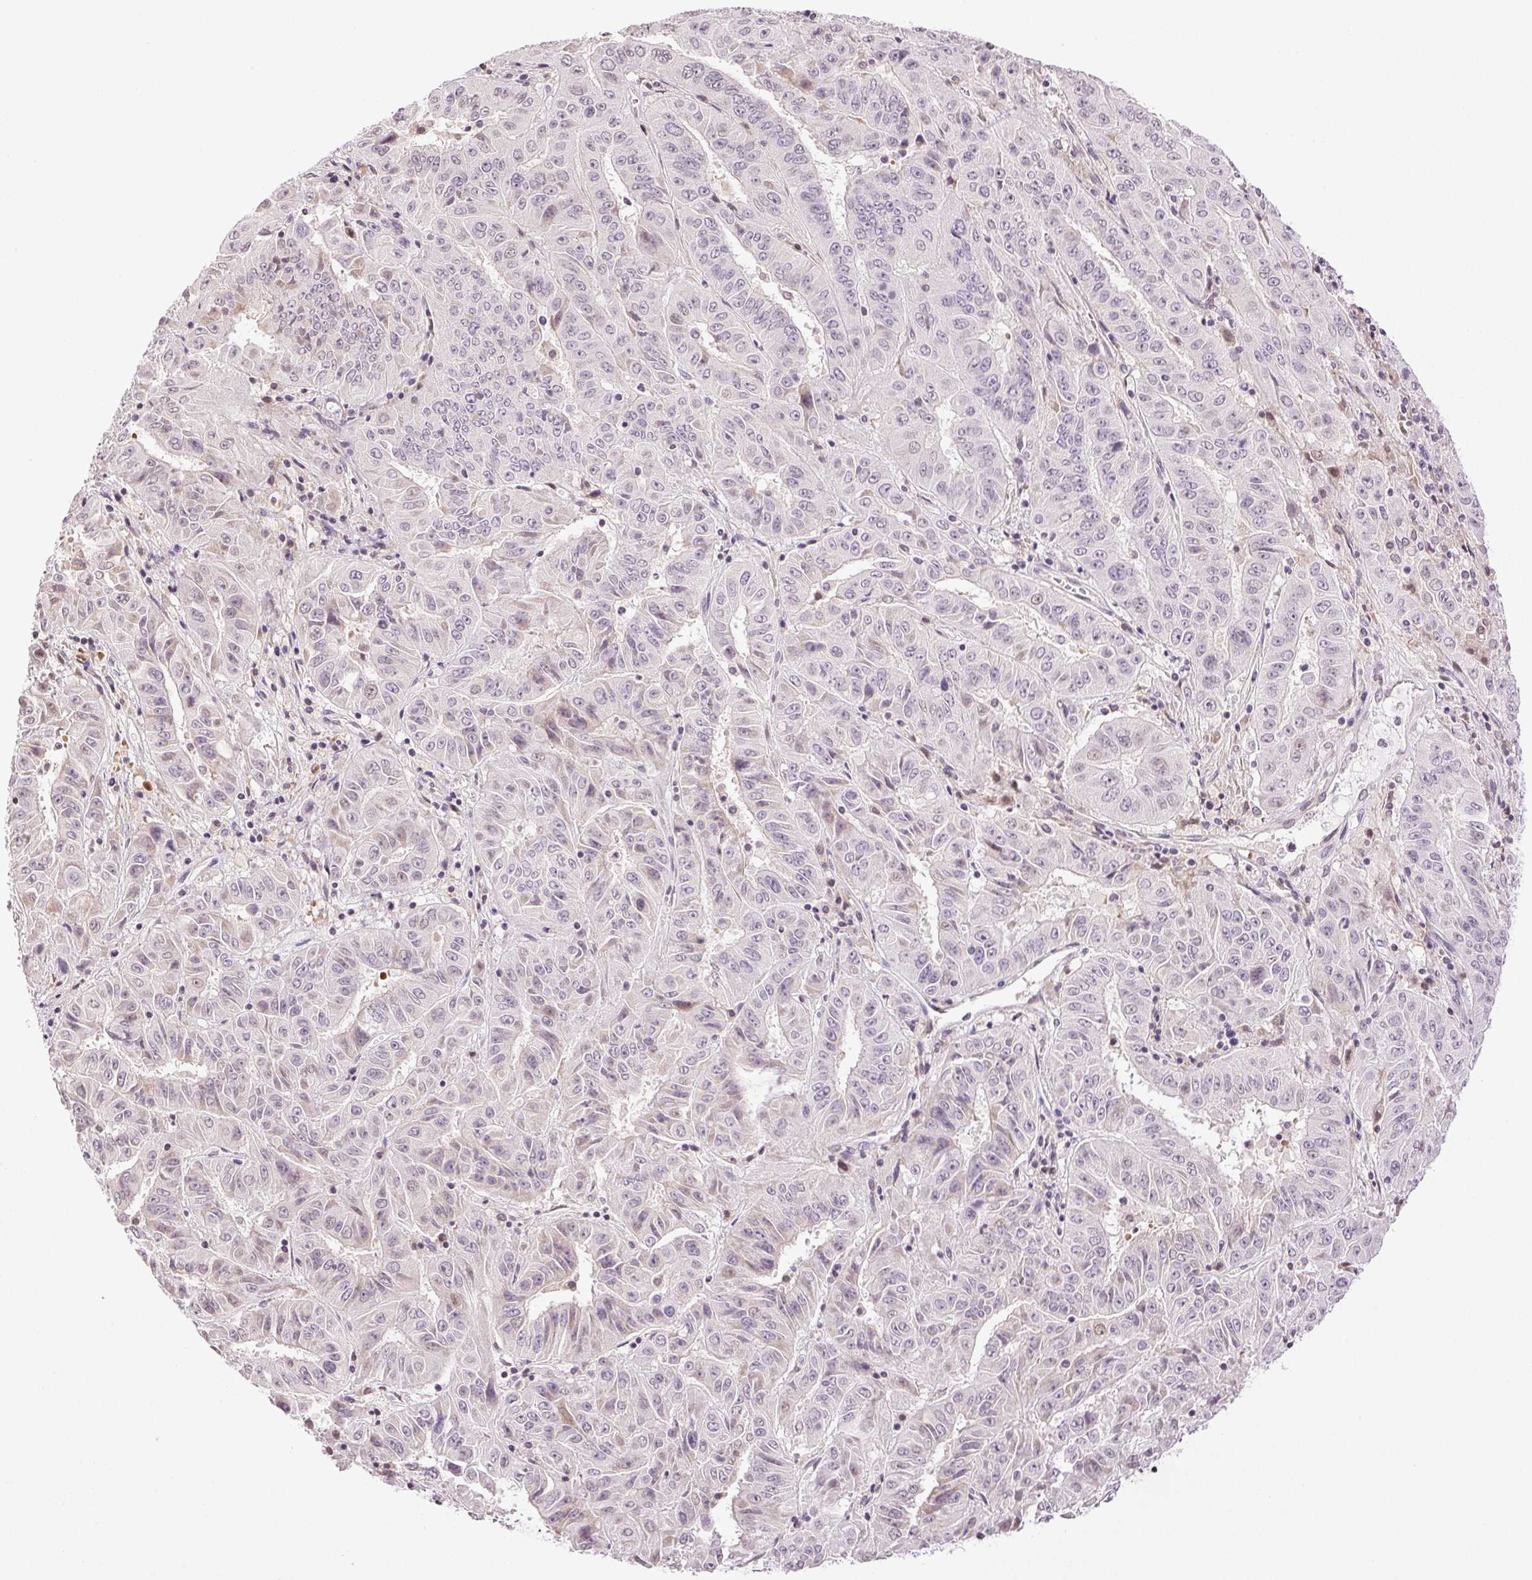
{"staining": {"intensity": "negative", "quantity": "none", "location": "none"}, "tissue": "pancreatic cancer", "cell_type": "Tumor cells", "image_type": "cancer", "snomed": [{"axis": "morphology", "description": "Adenocarcinoma, NOS"}, {"axis": "topography", "description": "Pancreas"}], "caption": "The micrograph displays no staining of tumor cells in pancreatic cancer.", "gene": "TNNT3", "patient": {"sex": "male", "age": 63}}